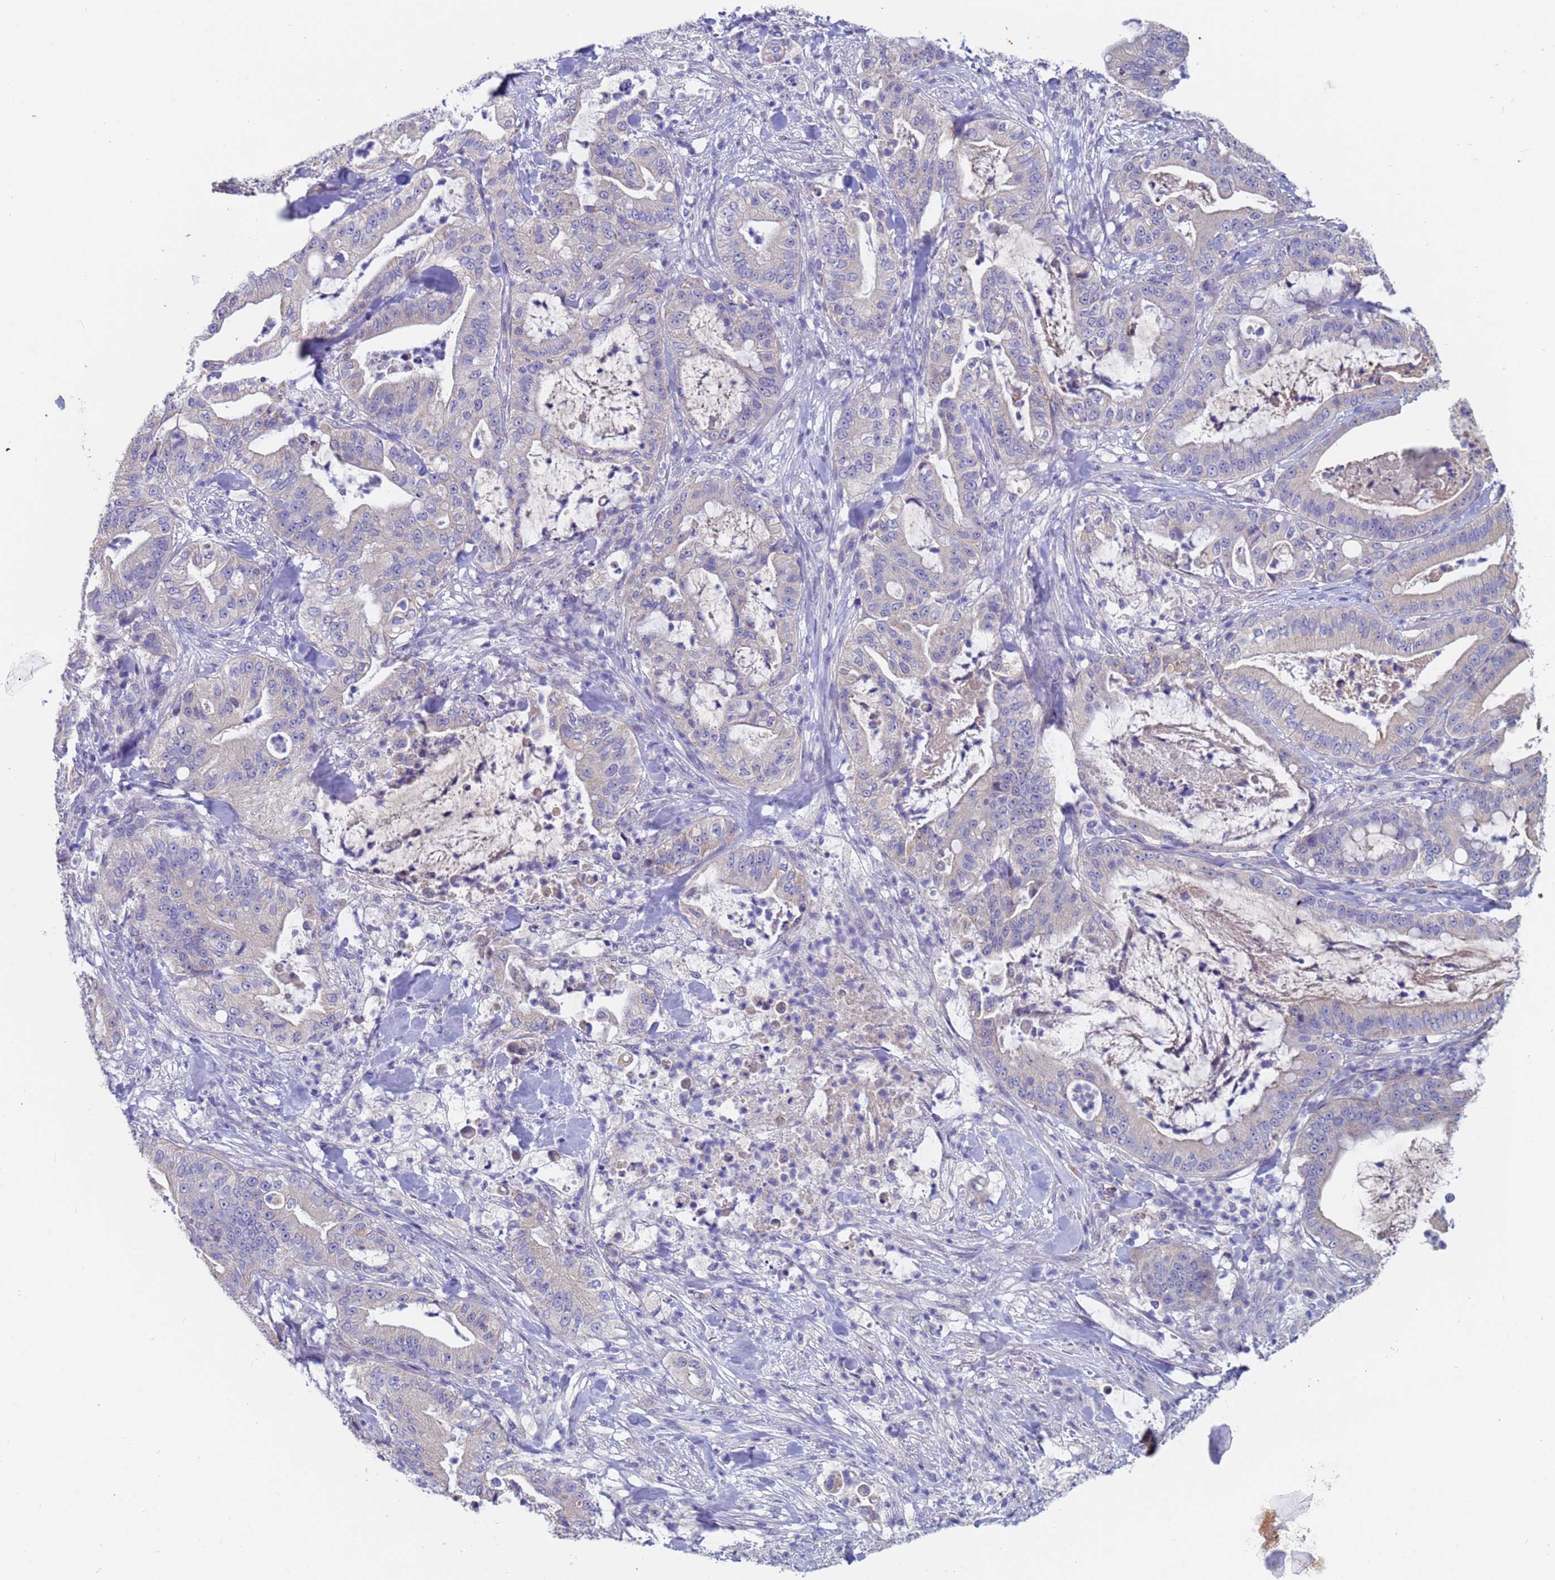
{"staining": {"intensity": "negative", "quantity": "none", "location": "none"}, "tissue": "pancreatic cancer", "cell_type": "Tumor cells", "image_type": "cancer", "snomed": [{"axis": "morphology", "description": "Adenocarcinoma, NOS"}, {"axis": "topography", "description": "Pancreas"}], "caption": "A high-resolution histopathology image shows IHC staining of pancreatic cancer, which reveals no significant expression in tumor cells. Brightfield microscopy of immunohistochemistry (IHC) stained with DAB (brown) and hematoxylin (blue), captured at high magnification.", "gene": "IHO1", "patient": {"sex": "male", "age": 71}}